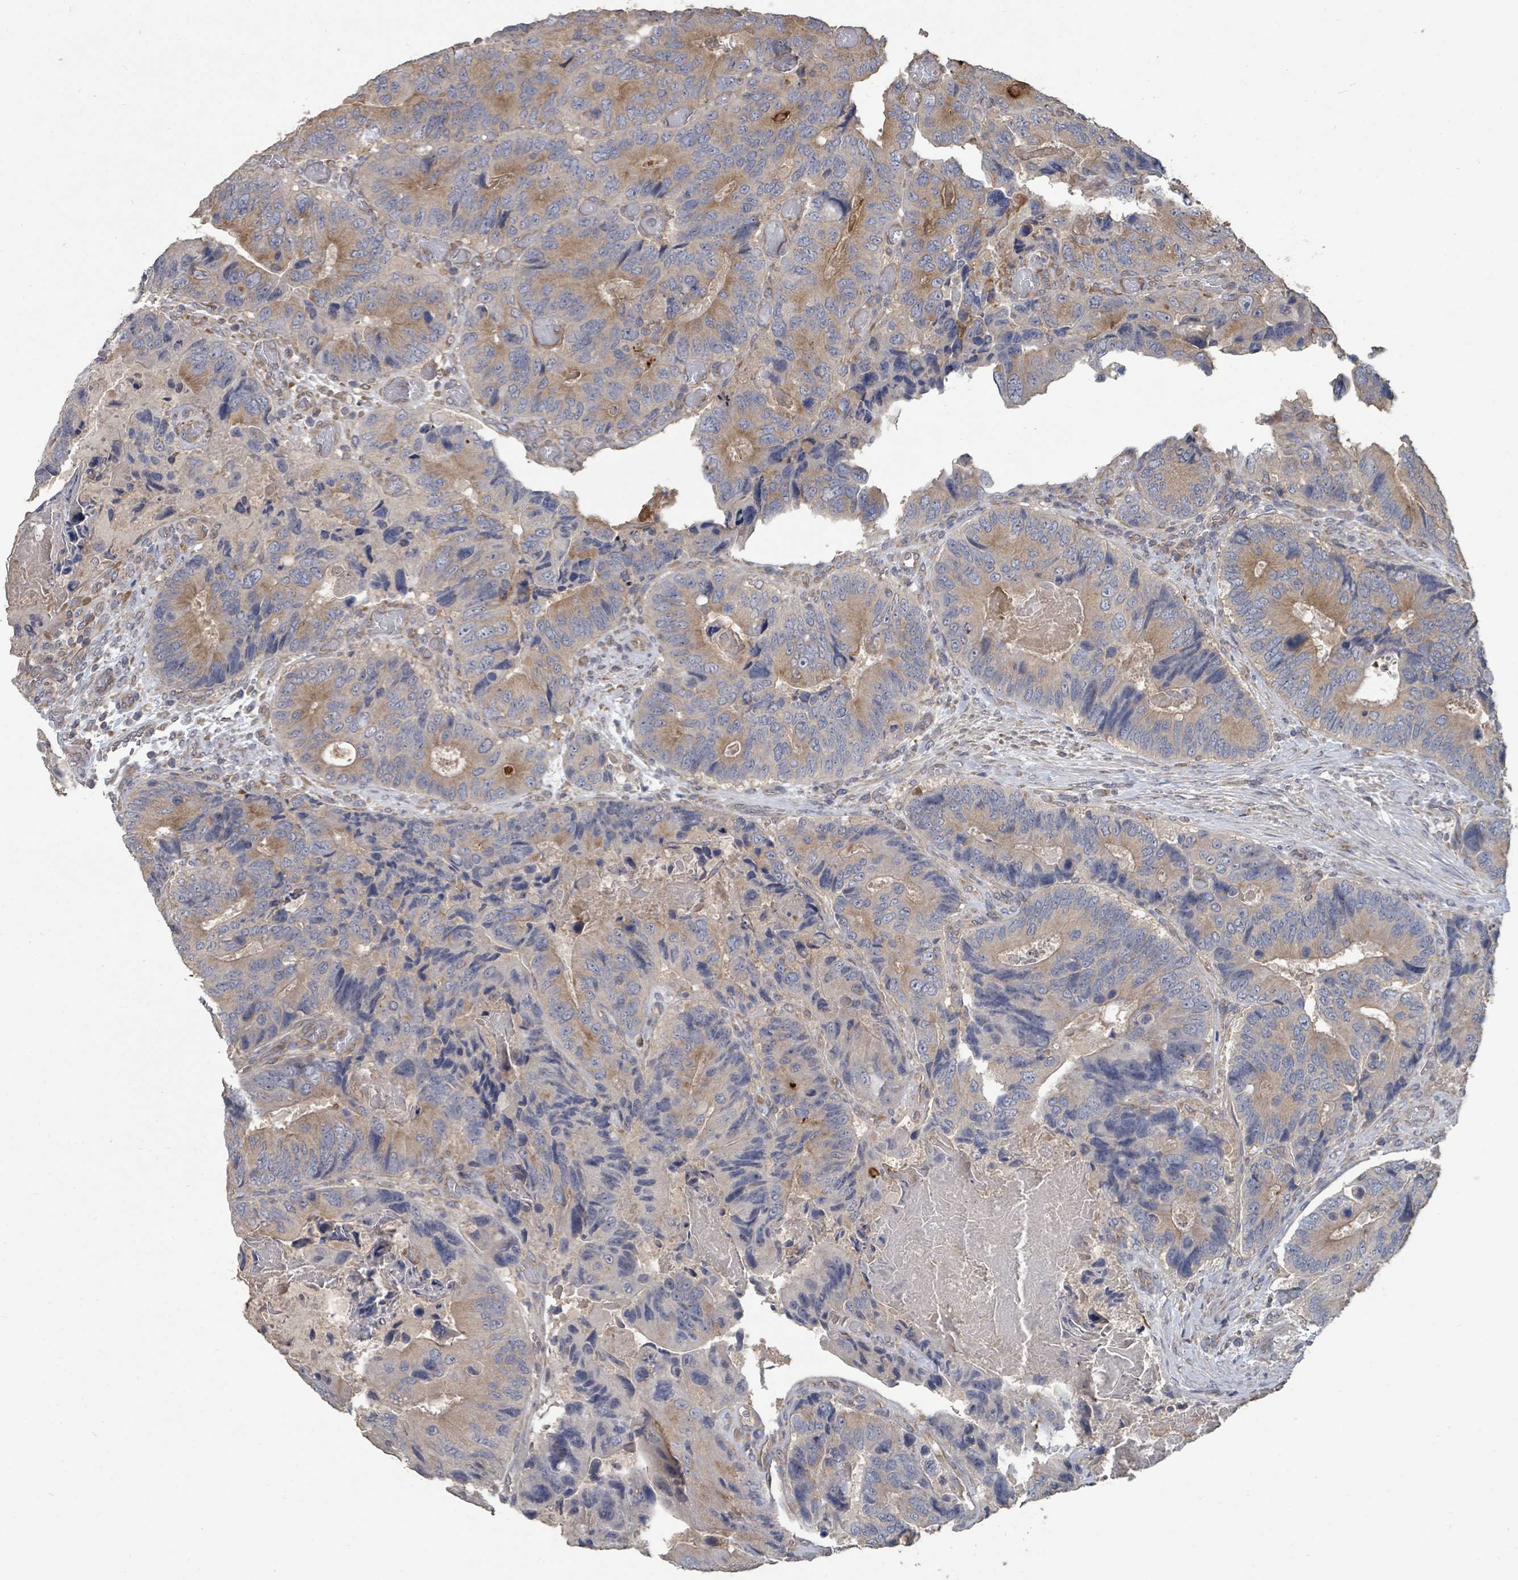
{"staining": {"intensity": "moderate", "quantity": "25%-75%", "location": "cytoplasmic/membranous"}, "tissue": "colorectal cancer", "cell_type": "Tumor cells", "image_type": "cancer", "snomed": [{"axis": "morphology", "description": "Adenocarcinoma, NOS"}, {"axis": "topography", "description": "Colon"}], "caption": "A medium amount of moderate cytoplasmic/membranous staining is present in approximately 25%-75% of tumor cells in adenocarcinoma (colorectal) tissue. (DAB (3,3'-diaminobenzidine) IHC, brown staining for protein, blue staining for nuclei).", "gene": "SLC9A7", "patient": {"sex": "male", "age": 84}}